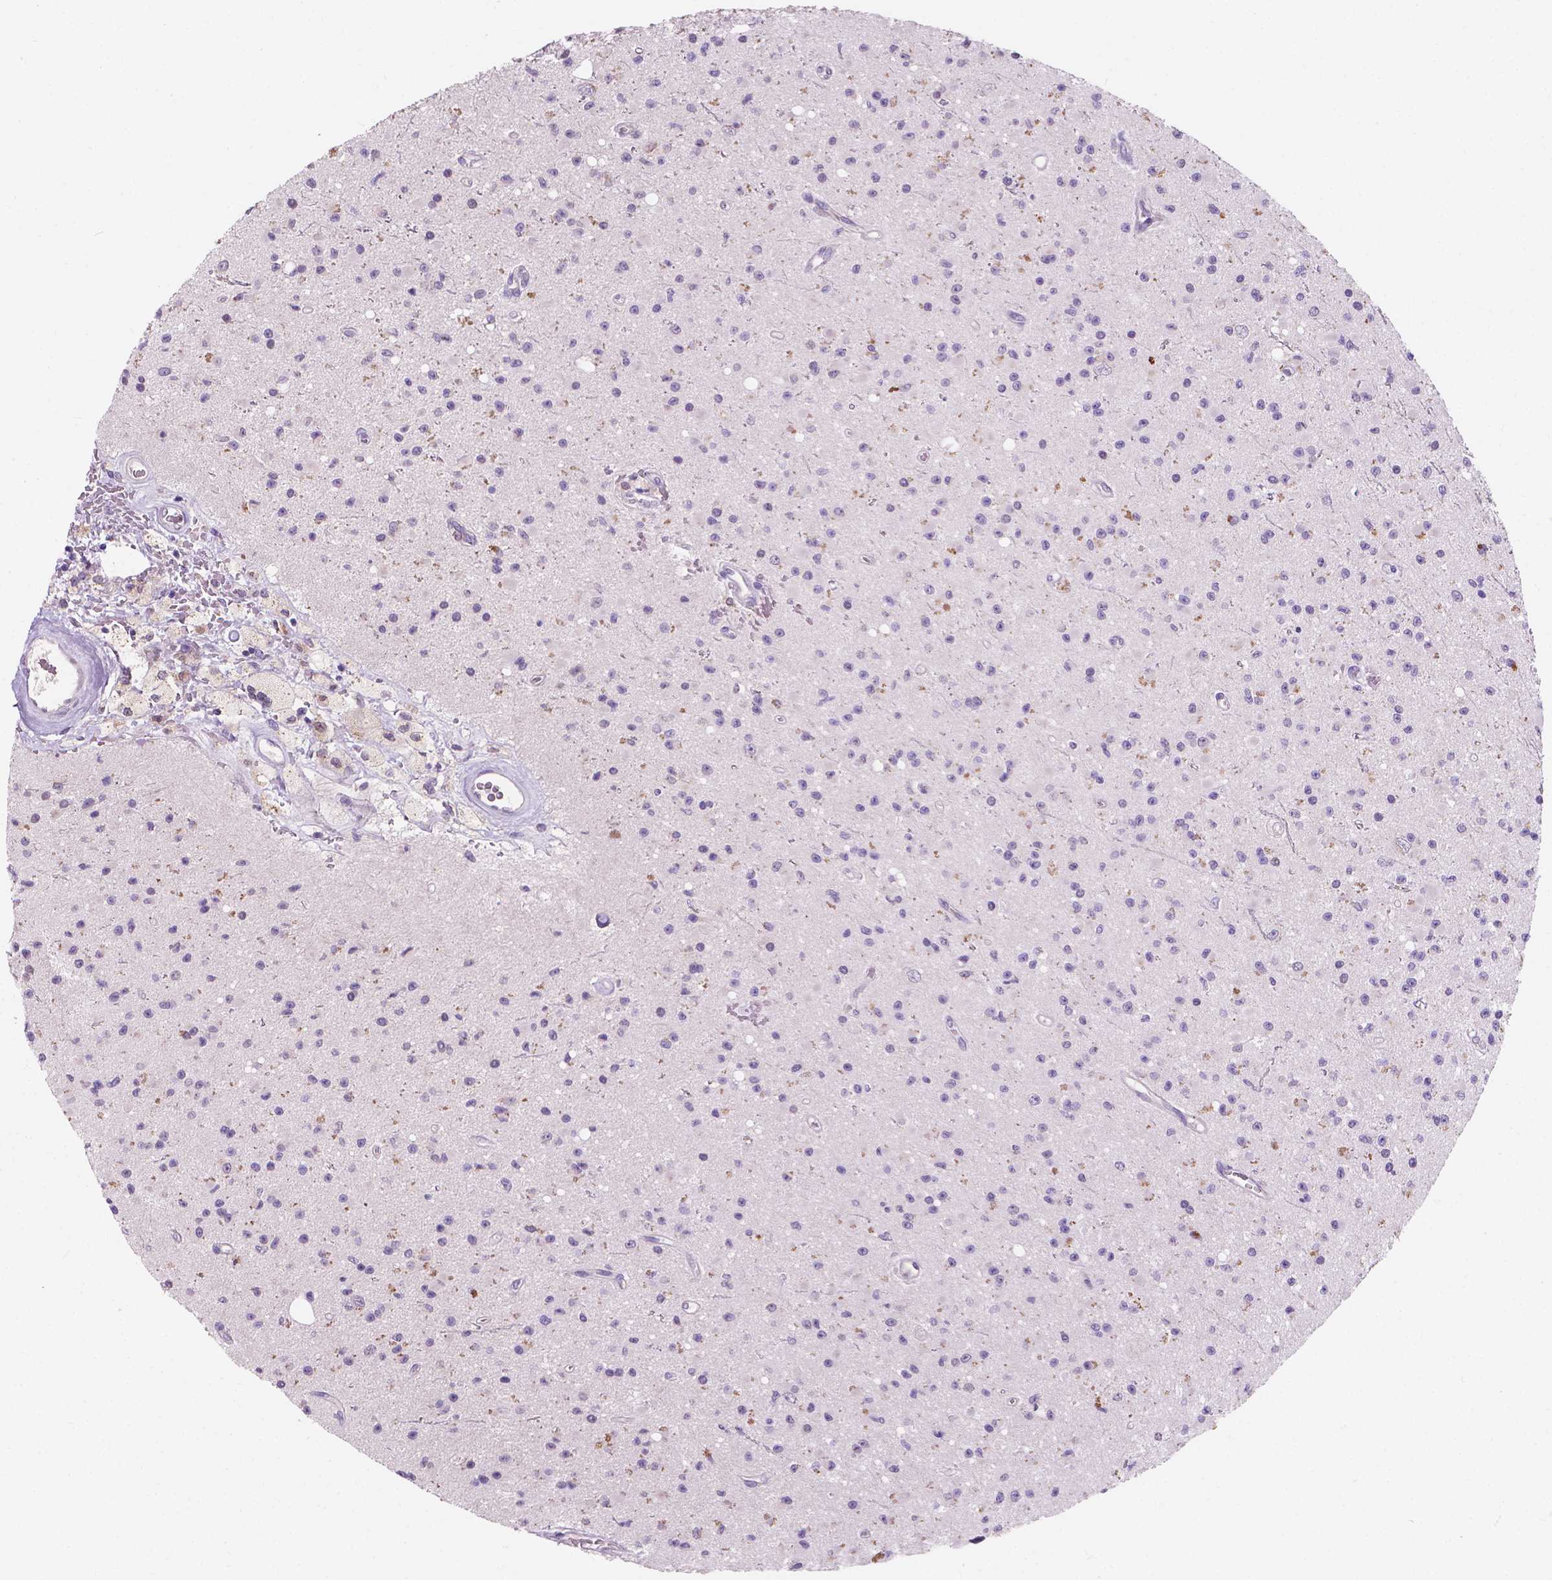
{"staining": {"intensity": "negative", "quantity": "none", "location": "none"}, "tissue": "glioma", "cell_type": "Tumor cells", "image_type": "cancer", "snomed": [{"axis": "morphology", "description": "Glioma, malignant, High grade"}, {"axis": "topography", "description": "Brain"}], "caption": "Immunohistochemistry (IHC) micrograph of neoplastic tissue: human glioma stained with DAB shows no significant protein positivity in tumor cells.", "gene": "IREB2", "patient": {"sex": "male", "age": 36}}